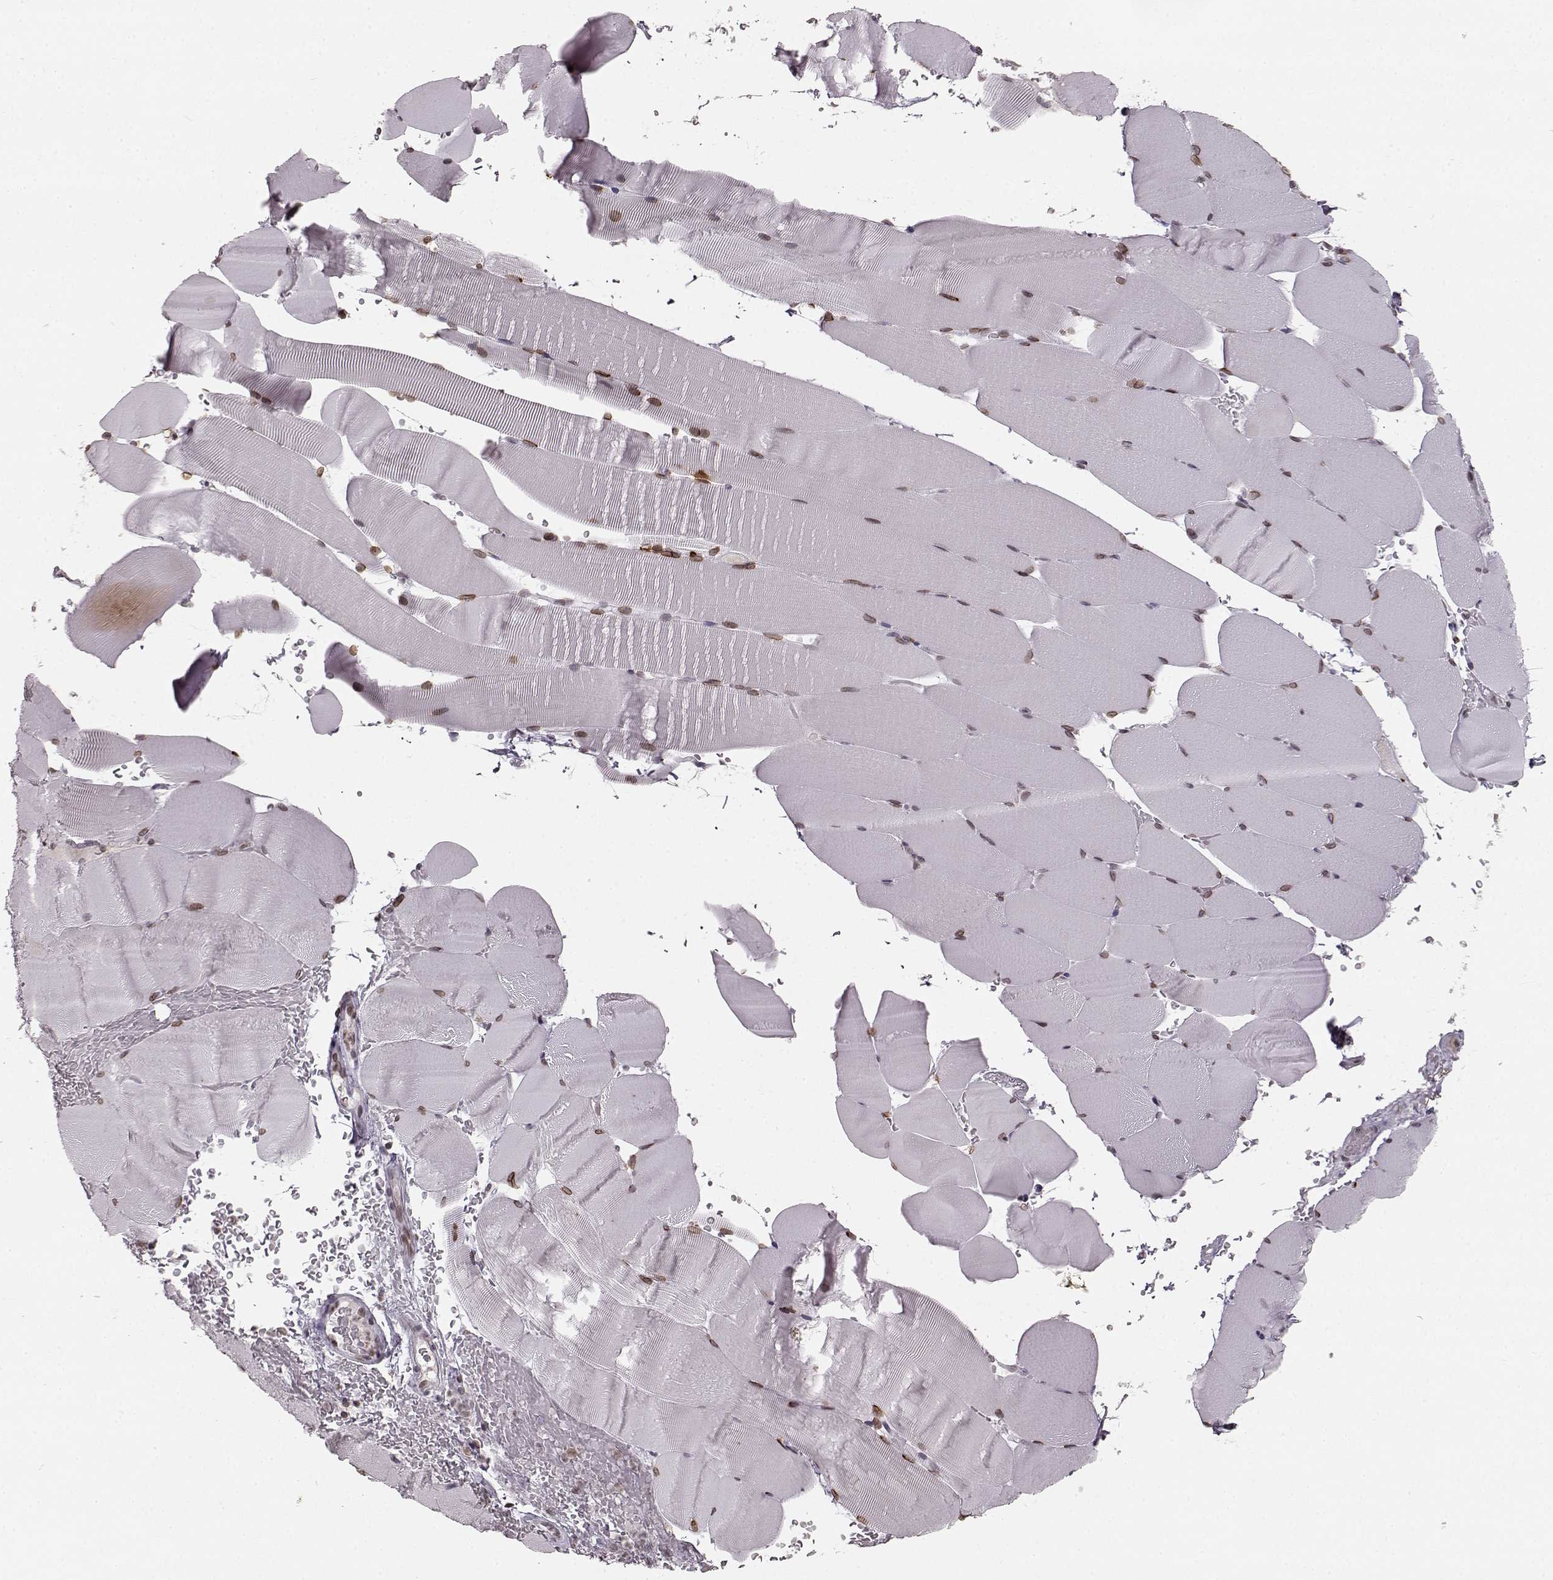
{"staining": {"intensity": "moderate", "quantity": "<25%", "location": "cytoplasmic/membranous,nuclear"}, "tissue": "skeletal muscle", "cell_type": "Myocytes", "image_type": "normal", "snomed": [{"axis": "morphology", "description": "Normal tissue, NOS"}, {"axis": "topography", "description": "Skeletal muscle"}], "caption": "Human skeletal muscle stained for a protein (brown) reveals moderate cytoplasmic/membranous,nuclear positive positivity in approximately <25% of myocytes.", "gene": "DCAF12", "patient": {"sex": "female", "age": 37}}